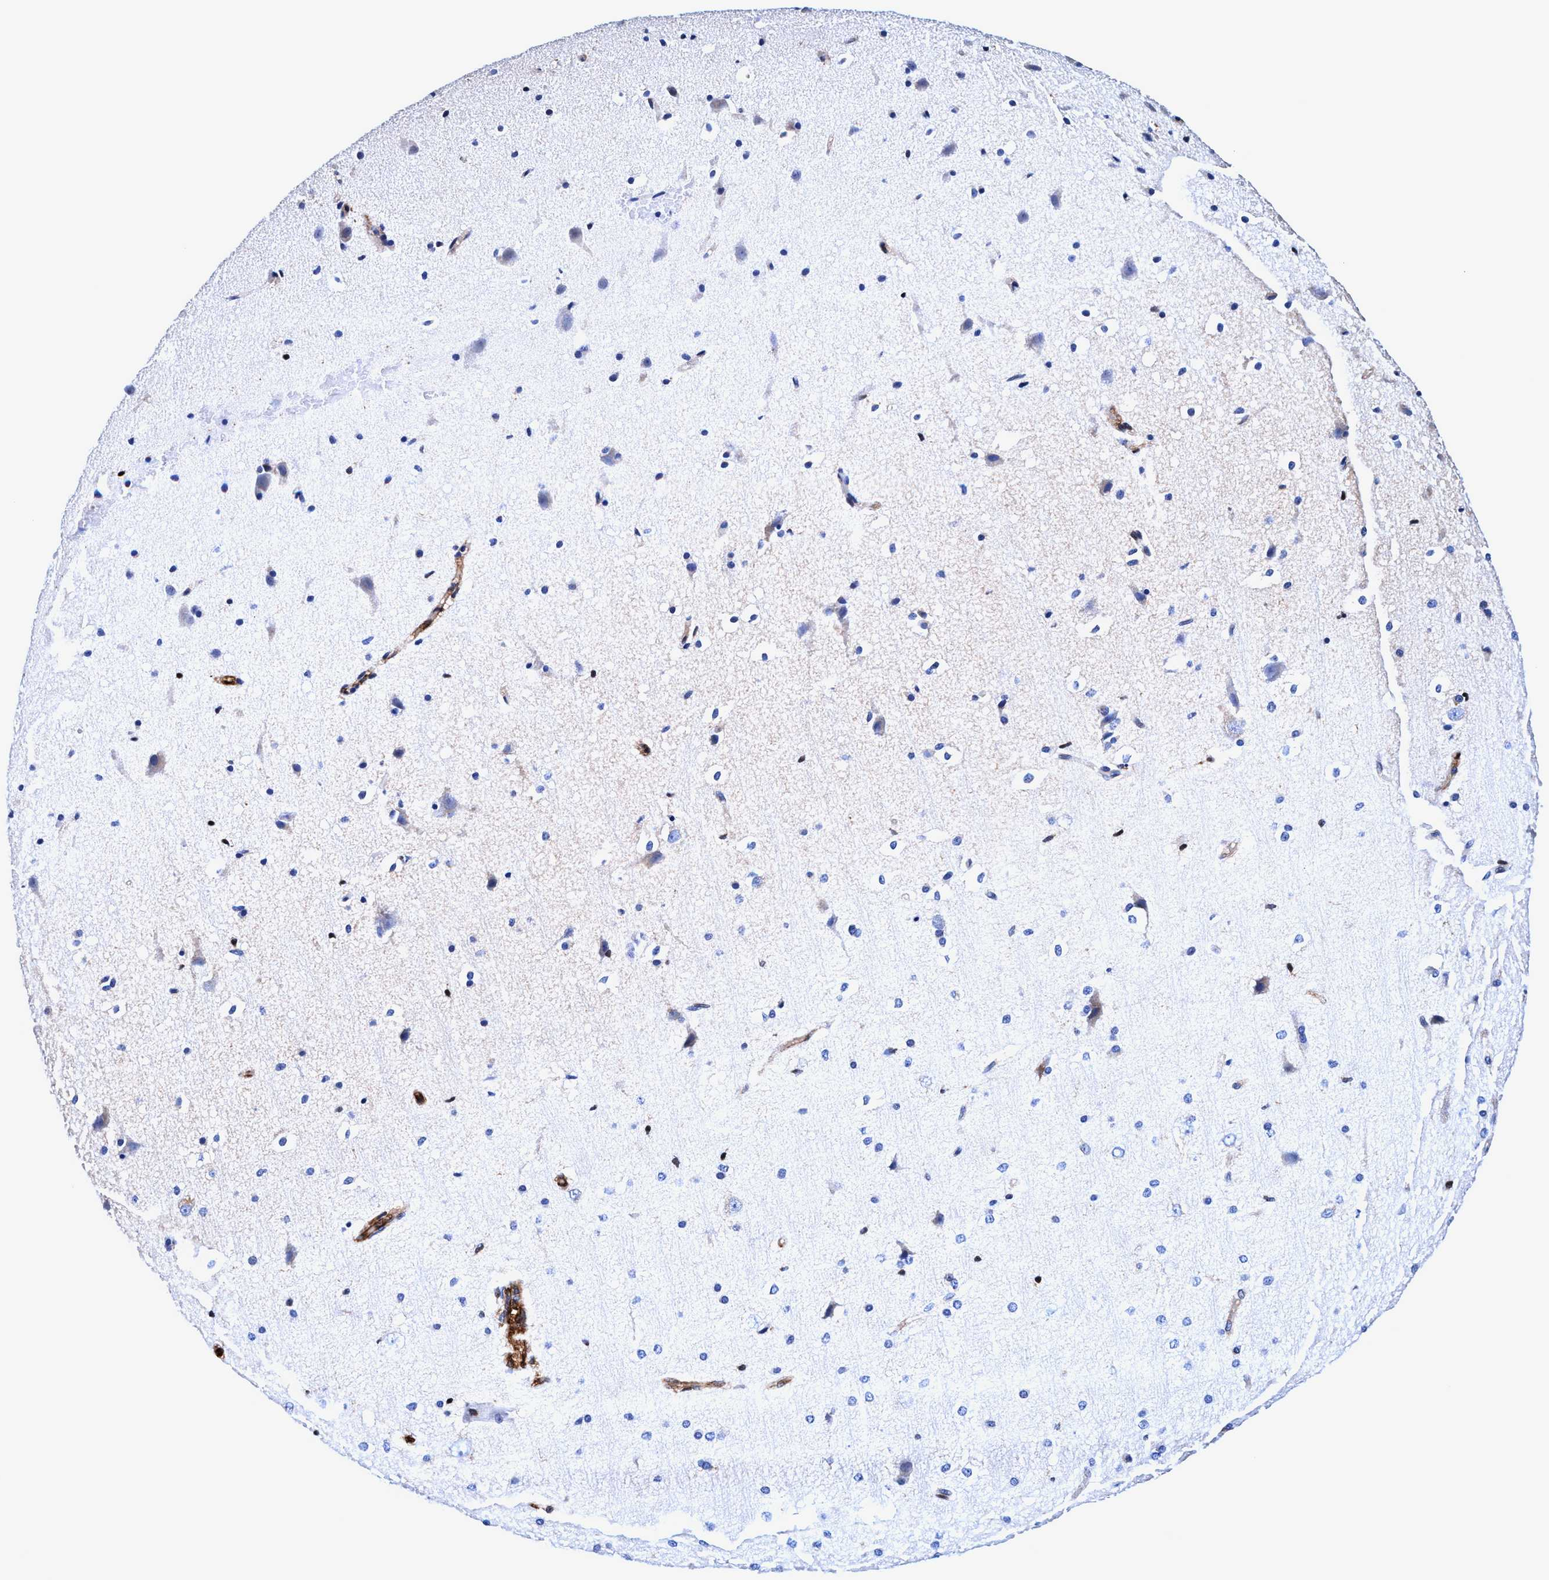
{"staining": {"intensity": "strong", "quantity": ">75%", "location": "cytoplasmic/membranous"}, "tissue": "cerebral cortex", "cell_type": "Endothelial cells", "image_type": "normal", "snomed": [{"axis": "morphology", "description": "Normal tissue, NOS"}, {"axis": "morphology", "description": "Developmental malformation"}, {"axis": "topography", "description": "Cerebral cortex"}], "caption": "Protein staining reveals strong cytoplasmic/membranous staining in about >75% of endothelial cells in normal cerebral cortex.", "gene": "UBALD2", "patient": {"sex": "female", "age": 30}}